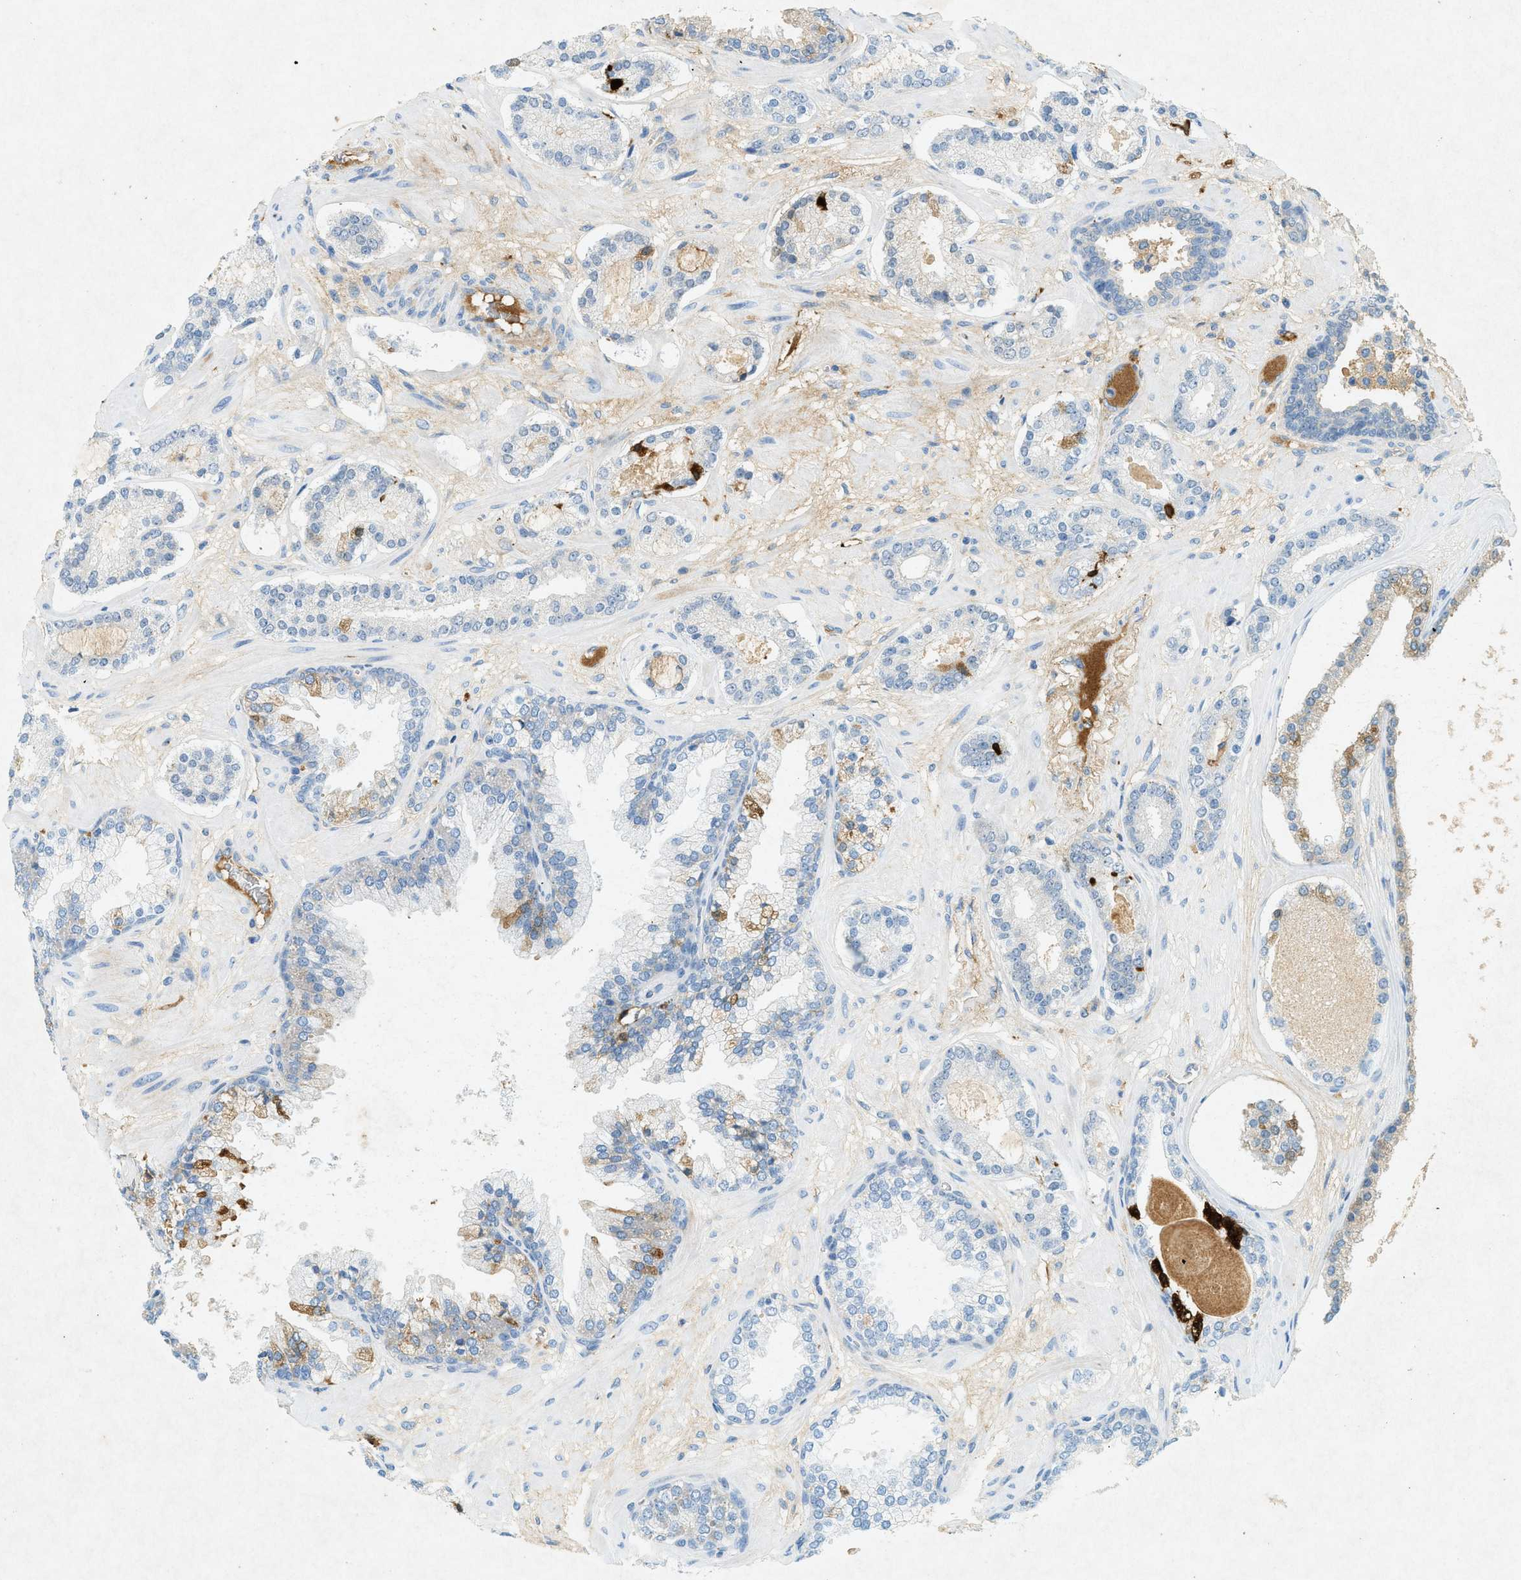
{"staining": {"intensity": "moderate", "quantity": "<25%", "location": "cytoplasmic/membranous"}, "tissue": "prostate cancer", "cell_type": "Tumor cells", "image_type": "cancer", "snomed": [{"axis": "morphology", "description": "Adenocarcinoma, Low grade"}, {"axis": "topography", "description": "Prostate"}], "caption": "Protein analysis of prostate low-grade adenocarcinoma tissue displays moderate cytoplasmic/membranous expression in approximately <25% of tumor cells. (IHC, brightfield microscopy, high magnification).", "gene": "F2", "patient": {"sex": "male", "age": 63}}